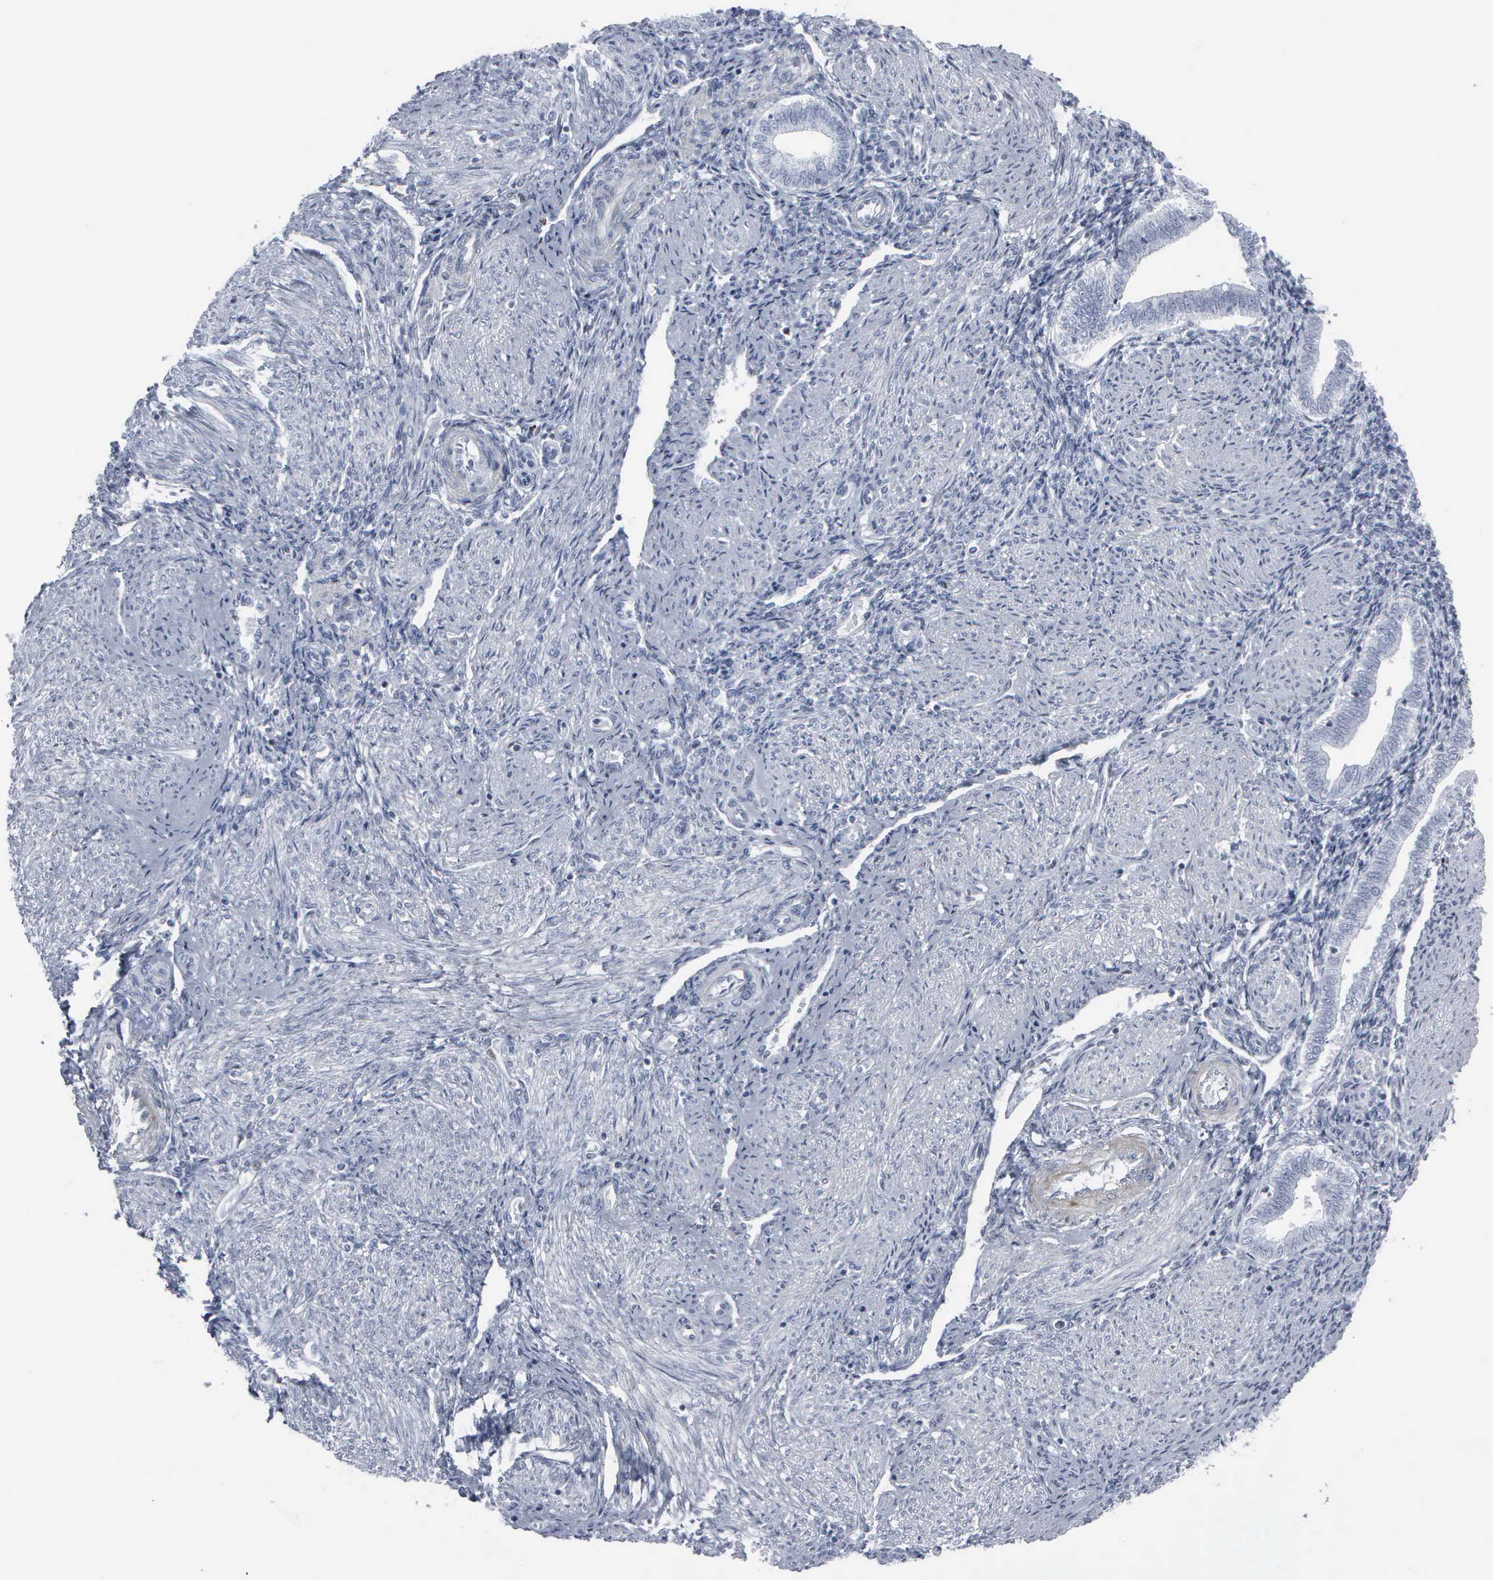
{"staining": {"intensity": "negative", "quantity": "none", "location": "none"}, "tissue": "endometrium", "cell_type": "Cells in endometrial stroma", "image_type": "normal", "snomed": [{"axis": "morphology", "description": "Normal tissue, NOS"}, {"axis": "topography", "description": "Endometrium"}], "caption": "High power microscopy image of an IHC micrograph of normal endometrium, revealing no significant positivity in cells in endometrial stroma.", "gene": "CCND3", "patient": {"sex": "female", "age": 36}}